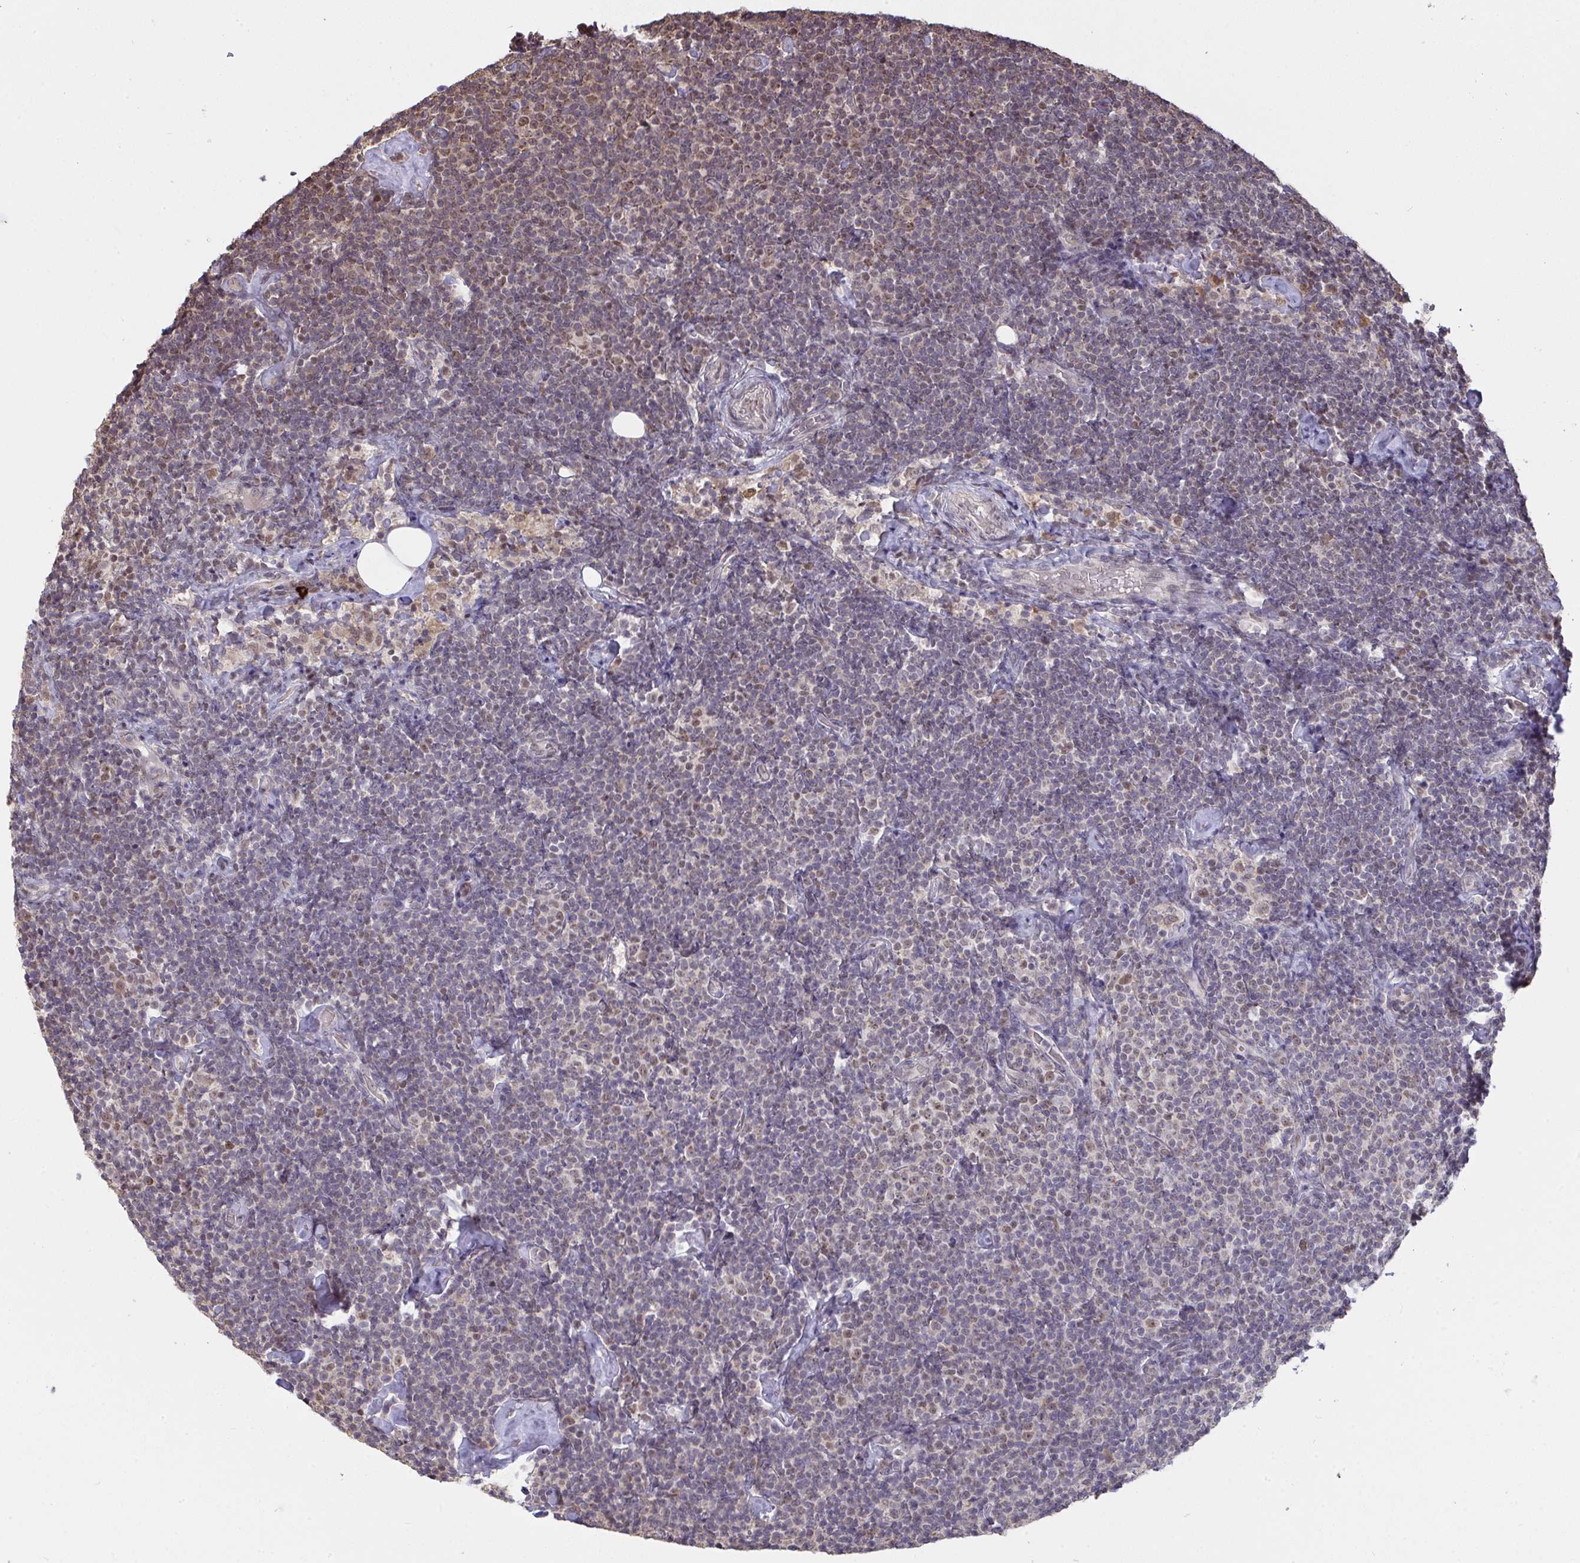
{"staining": {"intensity": "weak", "quantity": "<25%", "location": "nuclear"}, "tissue": "lymphoma", "cell_type": "Tumor cells", "image_type": "cancer", "snomed": [{"axis": "morphology", "description": "Malignant lymphoma, non-Hodgkin's type, Low grade"}, {"axis": "topography", "description": "Lymph node"}], "caption": "Low-grade malignant lymphoma, non-Hodgkin's type was stained to show a protein in brown. There is no significant expression in tumor cells.", "gene": "SAP30", "patient": {"sex": "male", "age": 81}}